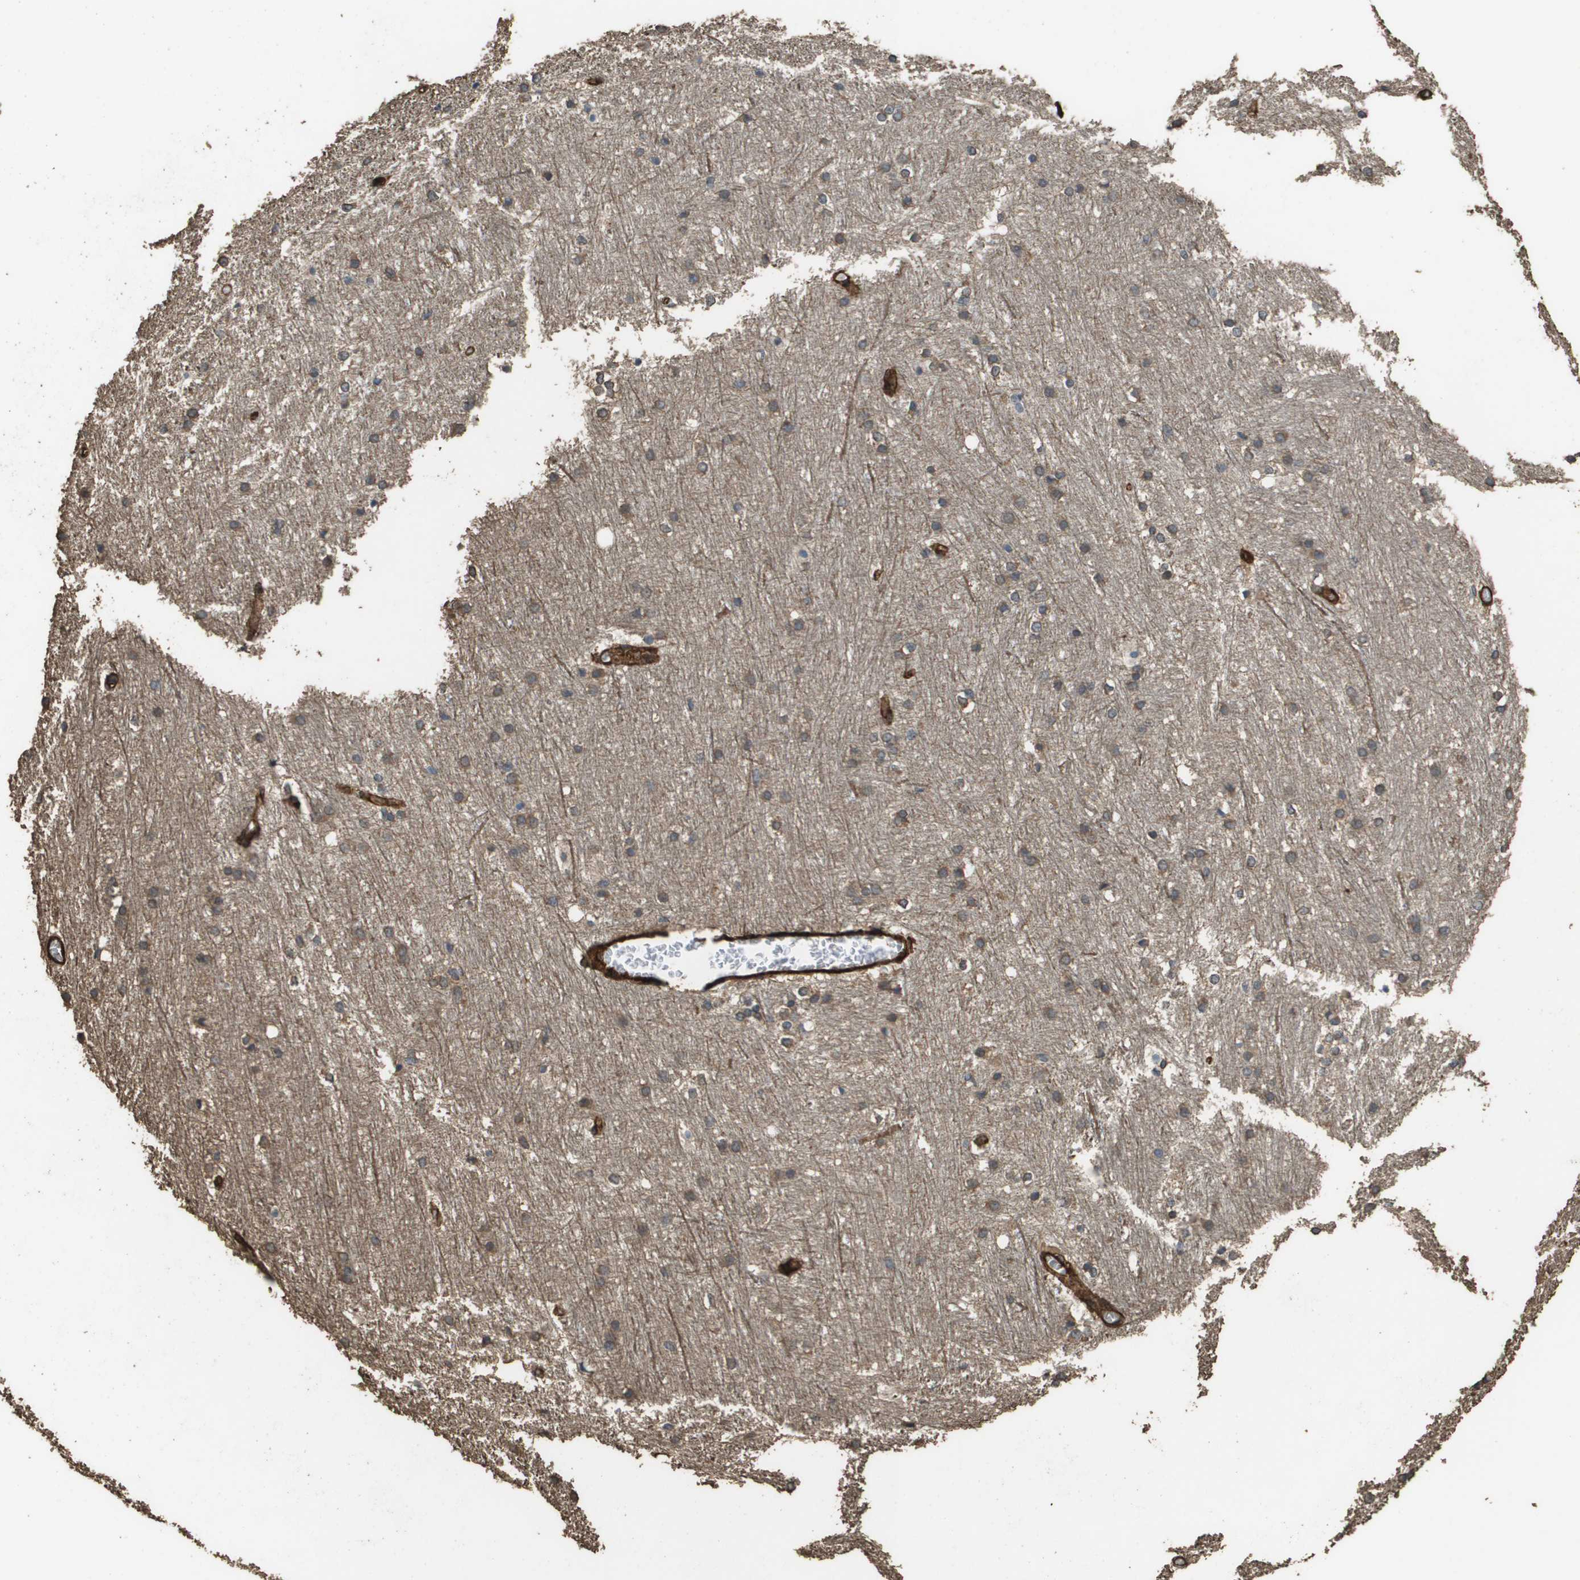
{"staining": {"intensity": "moderate", "quantity": ">75%", "location": "cytoplasmic/membranous"}, "tissue": "caudate", "cell_type": "Glial cells", "image_type": "normal", "snomed": [{"axis": "morphology", "description": "Normal tissue, NOS"}, {"axis": "topography", "description": "Lateral ventricle wall"}], "caption": "Brown immunohistochemical staining in normal caudate exhibits moderate cytoplasmic/membranous expression in approximately >75% of glial cells.", "gene": "AAMP", "patient": {"sex": "female", "age": 19}}